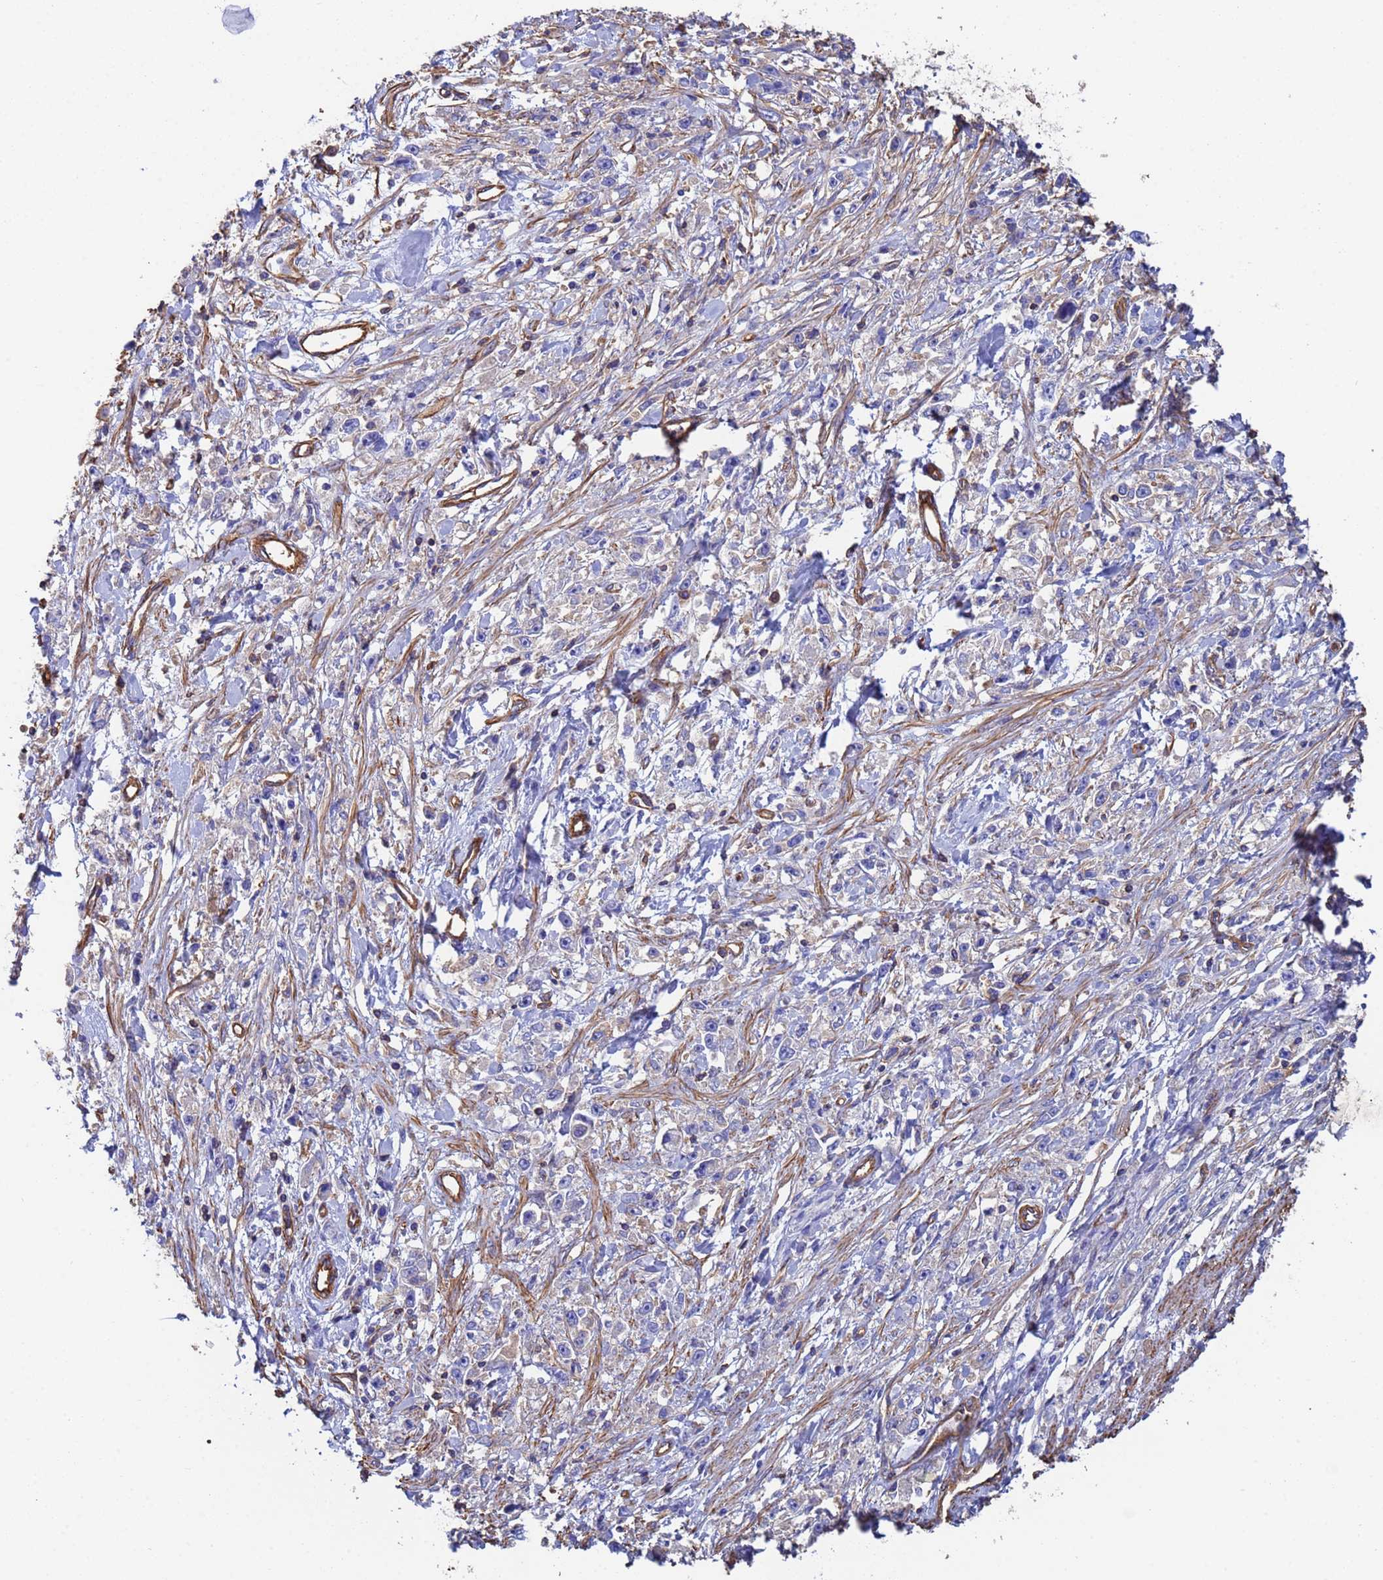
{"staining": {"intensity": "negative", "quantity": "none", "location": "none"}, "tissue": "stomach cancer", "cell_type": "Tumor cells", "image_type": "cancer", "snomed": [{"axis": "morphology", "description": "Adenocarcinoma, NOS"}, {"axis": "topography", "description": "Stomach"}], "caption": "High power microscopy micrograph of an immunohistochemistry (IHC) histopathology image of adenocarcinoma (stomach), revealing no significant staining in tumor cells.", "gene": "MYL12A", "patient": {"sex": "female", "age": 59}}